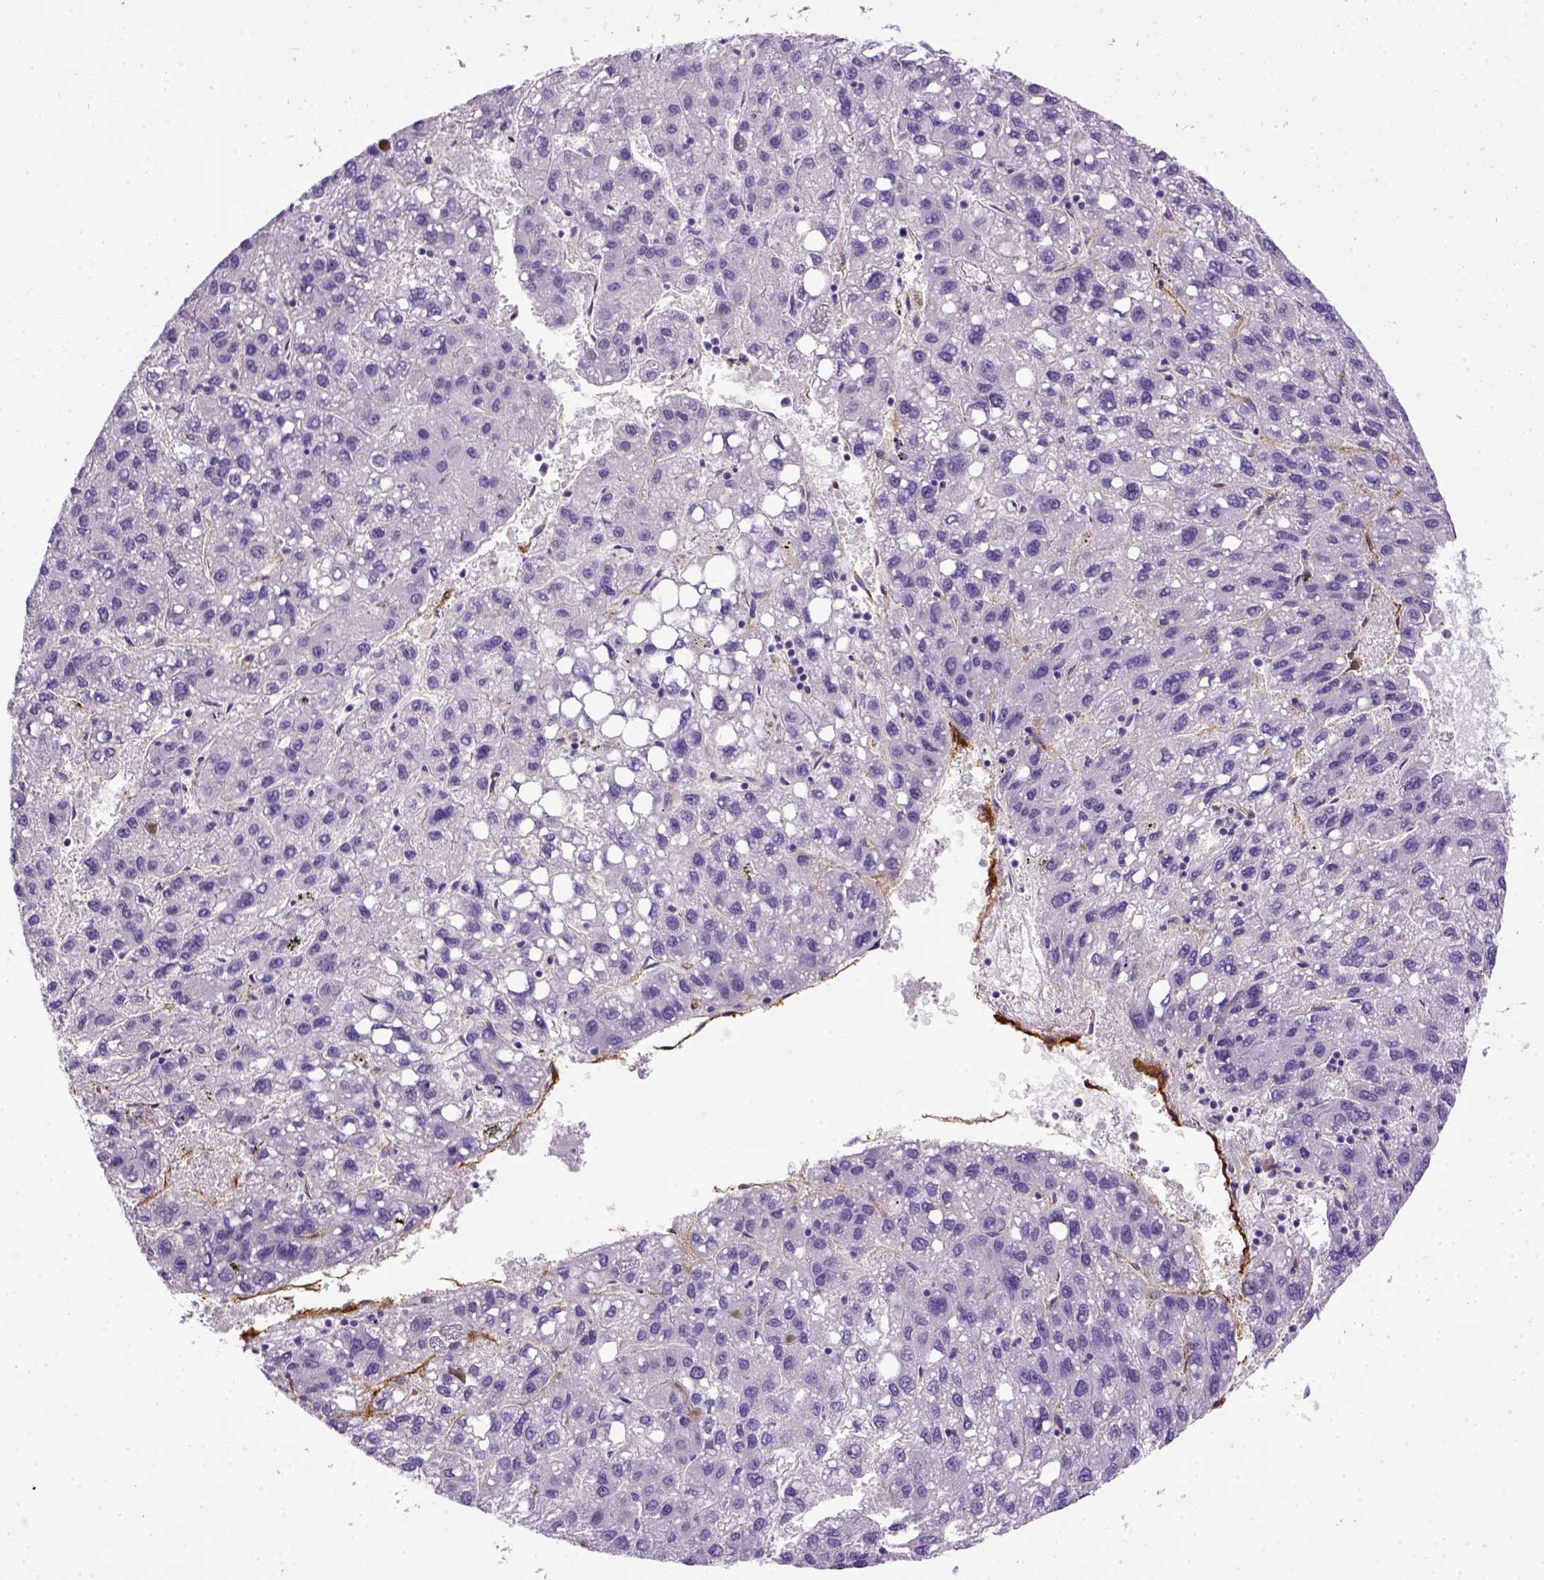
{"staining": {"intensity": "negative", "quantity": "none", "location": "none"}, "tissue": "liver cancer", "cell_type": "Tumor cells", "image_type": "cancer", "snomed": [{"axis": "morphology", "description": "Carcinoma, Hepatocellular, NOS"}, {"axis": "topography", "description": "Liver"}], "caption": "Tumor cells show no significant protein staining in liver cancer (hepatocellular carcinoma).", "gene": "ENG", "patient": {"sex": "female", "age": 82}}